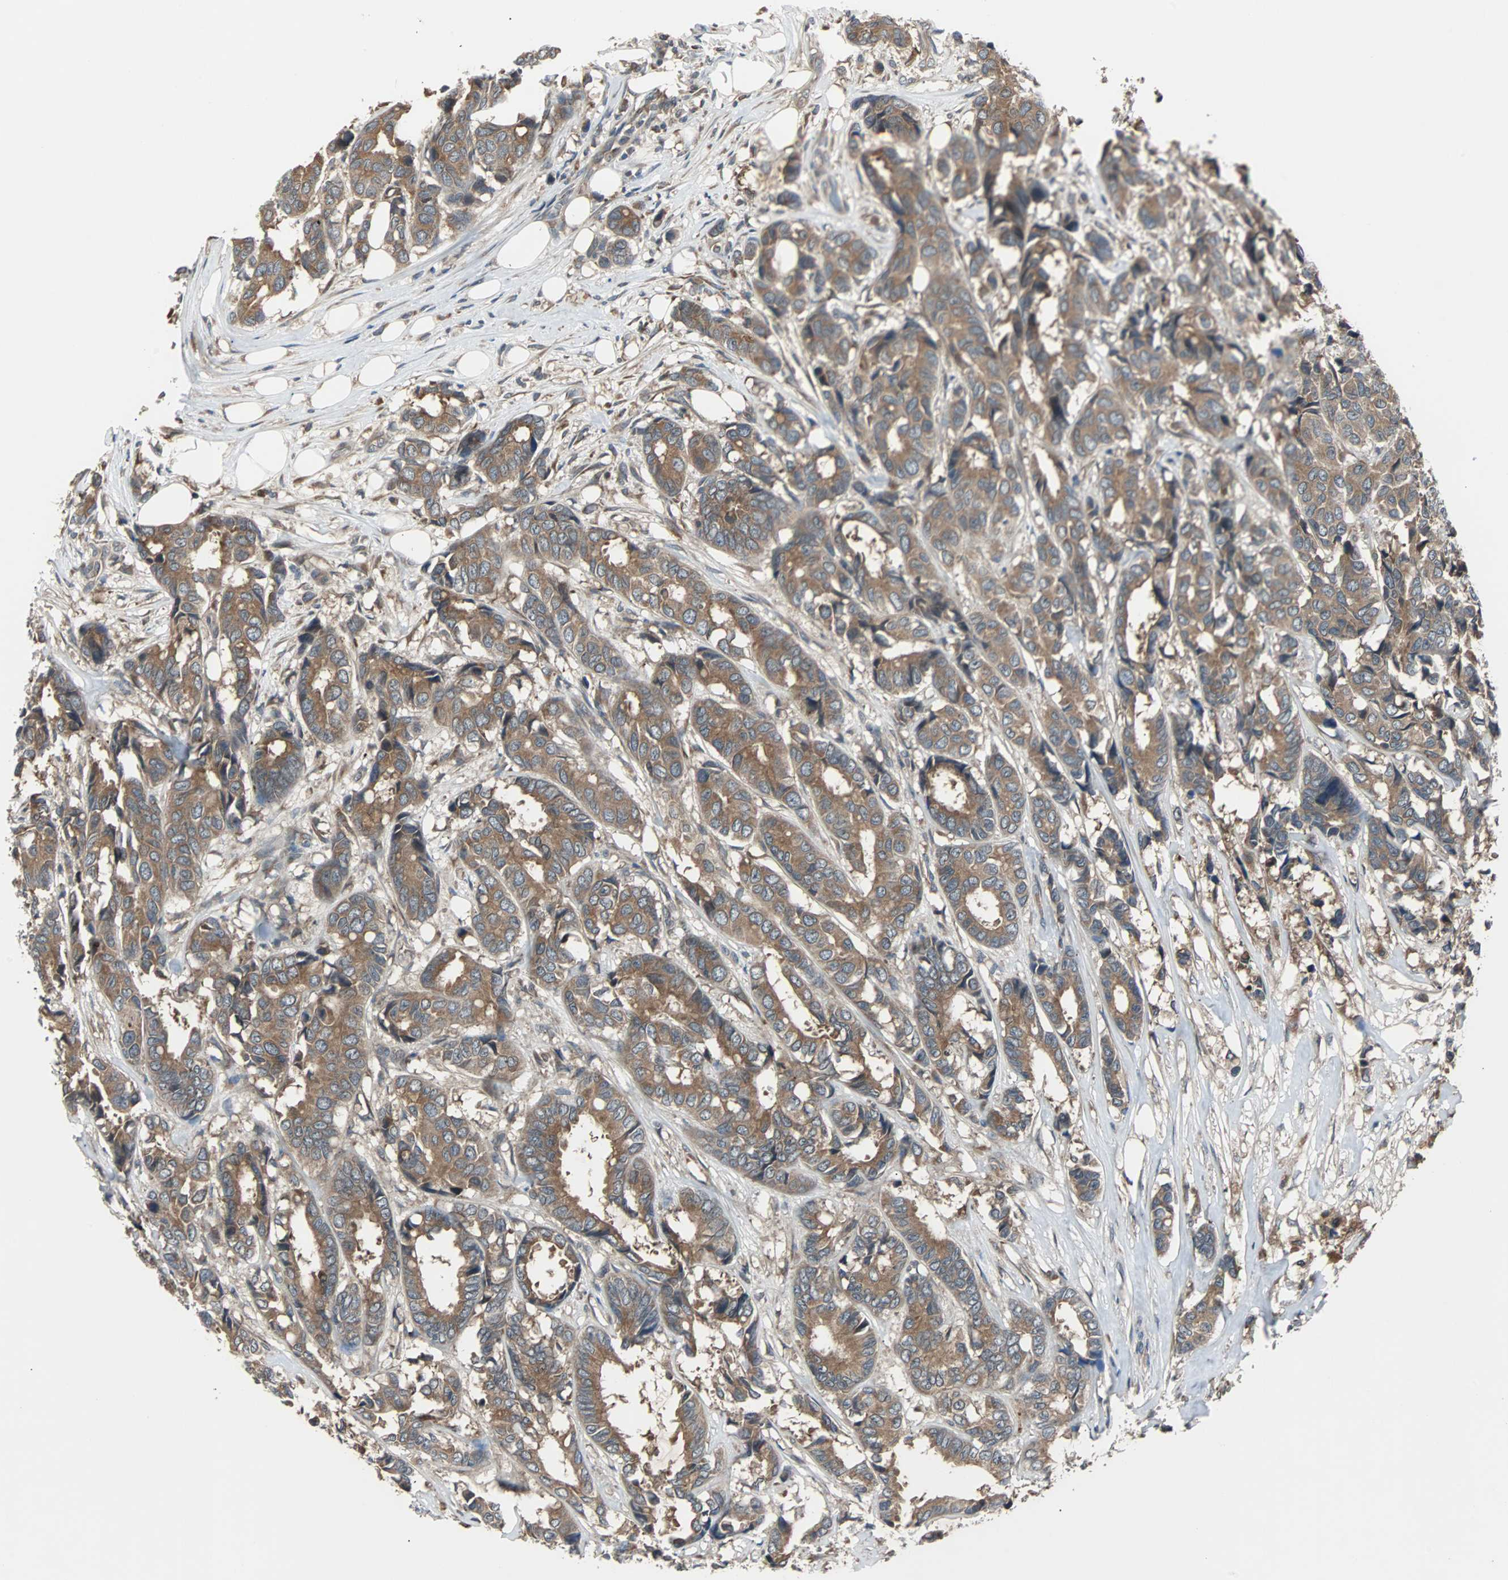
{"staining": {"intensity": "moderate", "quantity": ">75%", "location": "cytoplasmic/membranous"}, "tissue": "breast cancer", "cell_type": "Tumor cells", "image_type": "cancer", "snomed": [{"axis": "morphology", "description": "Duct carcinoma"}, {"axis": "topography", "description": "Breast"}], "caption": "Breast invasive ductal carcinoma tissue demonstrates moderate cytoplasmic/membranous expression in about >75% of tumor cells (DAB IHC with brightfield microscopy, high magnification).", "gene": "ARF1", "patient": {"sex": "female", "age": 87}}